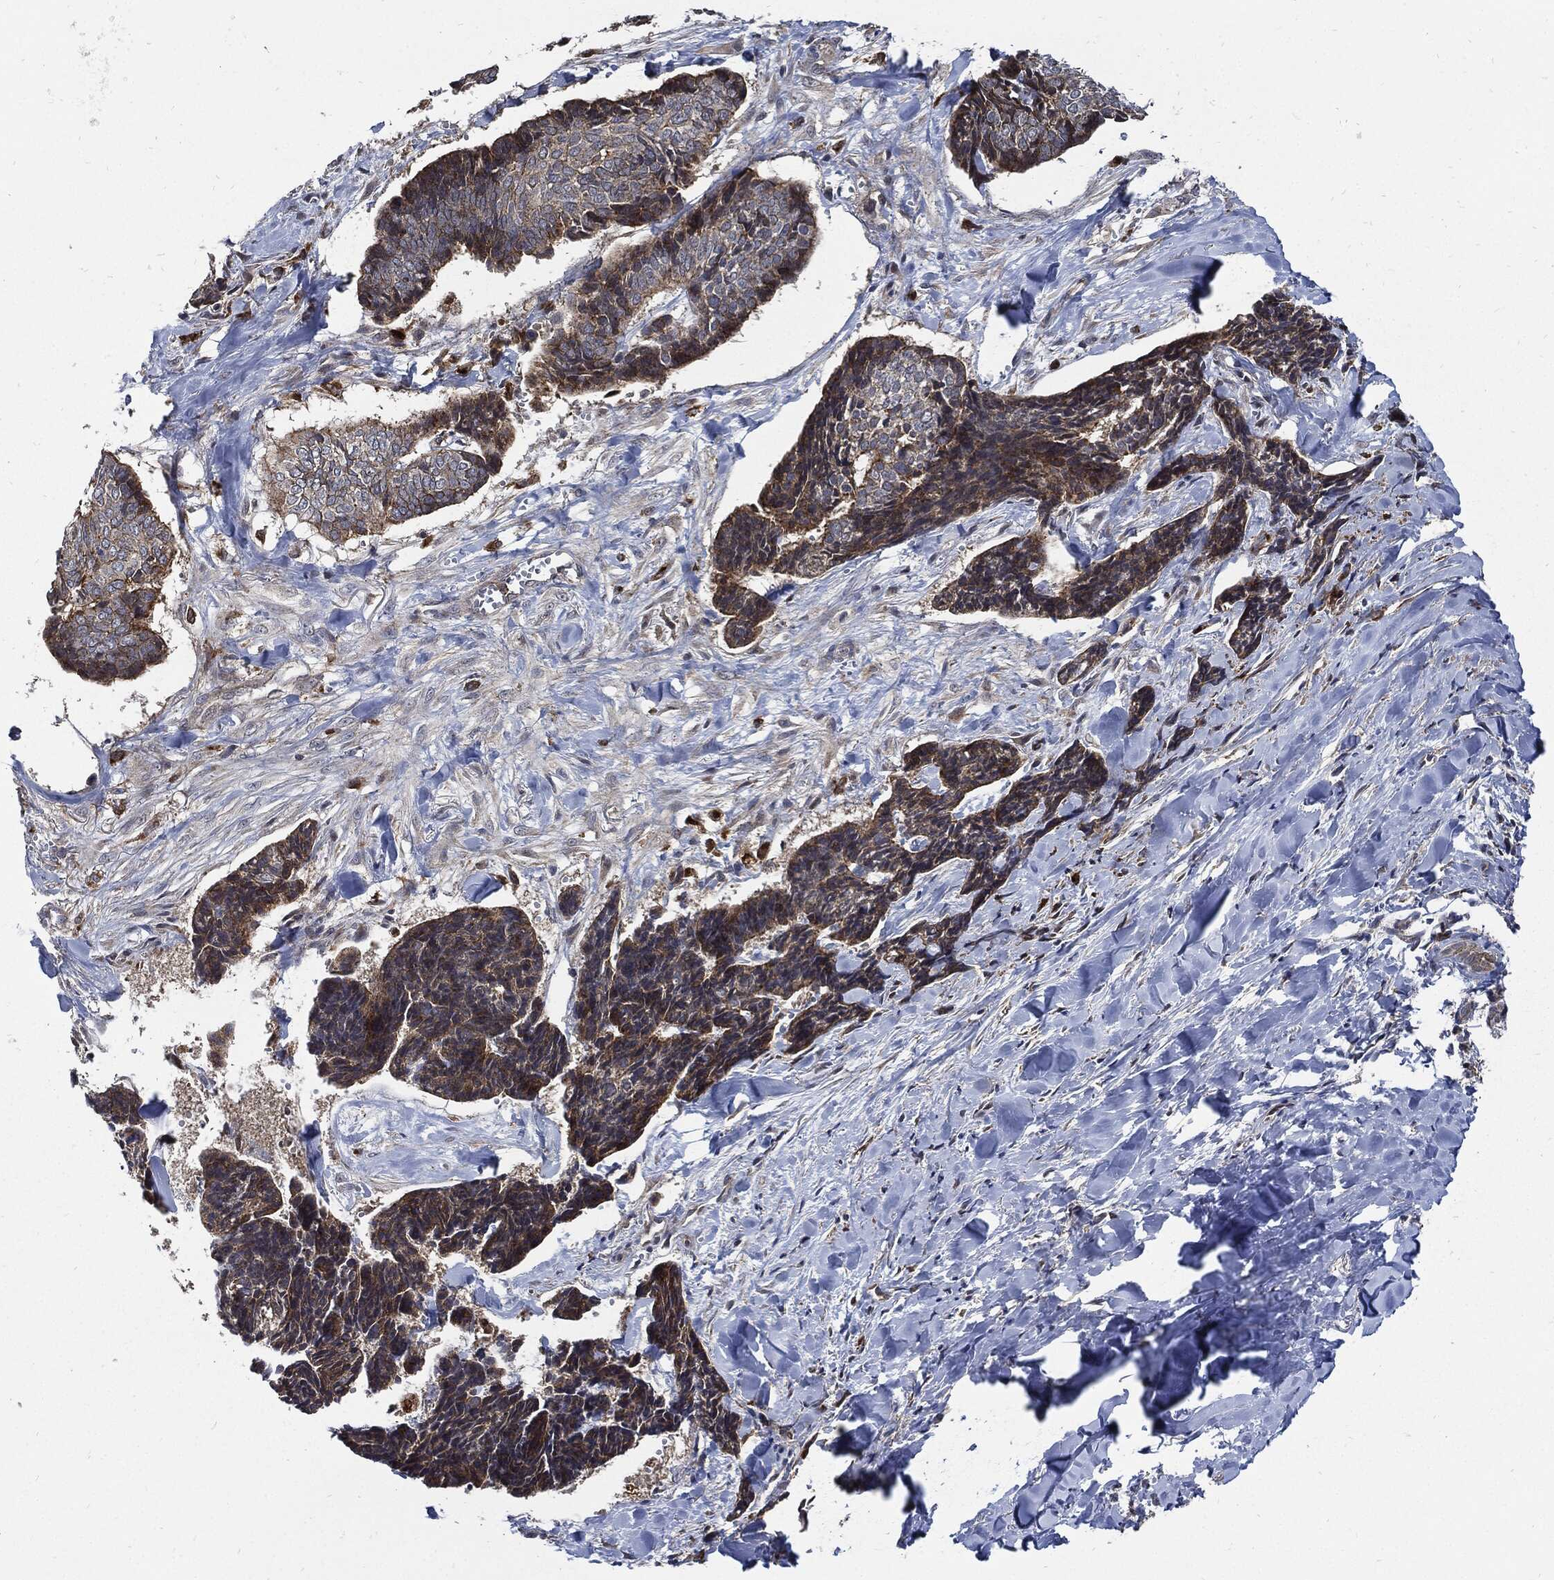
{"staining": {"intensity": "moderate", "quantity": ">75%", "location": "cytoplasmic/membranous"}, "tissue": "skin cancer", "cell_type": "Tumor cells", "image_type": "cancer", "snomed": [{"axis": "morphology", "description": "Basal cell carcinoma"}, {"axis": "topography", "description": "Skin"}], "caption": "Moderate cytoplasmic/membranous protein positivity is appreciated in about >75% of tumor cells in skin cancer.", "gene": "SLC31A2", "patient": {"sex": "male", "age": 86}}